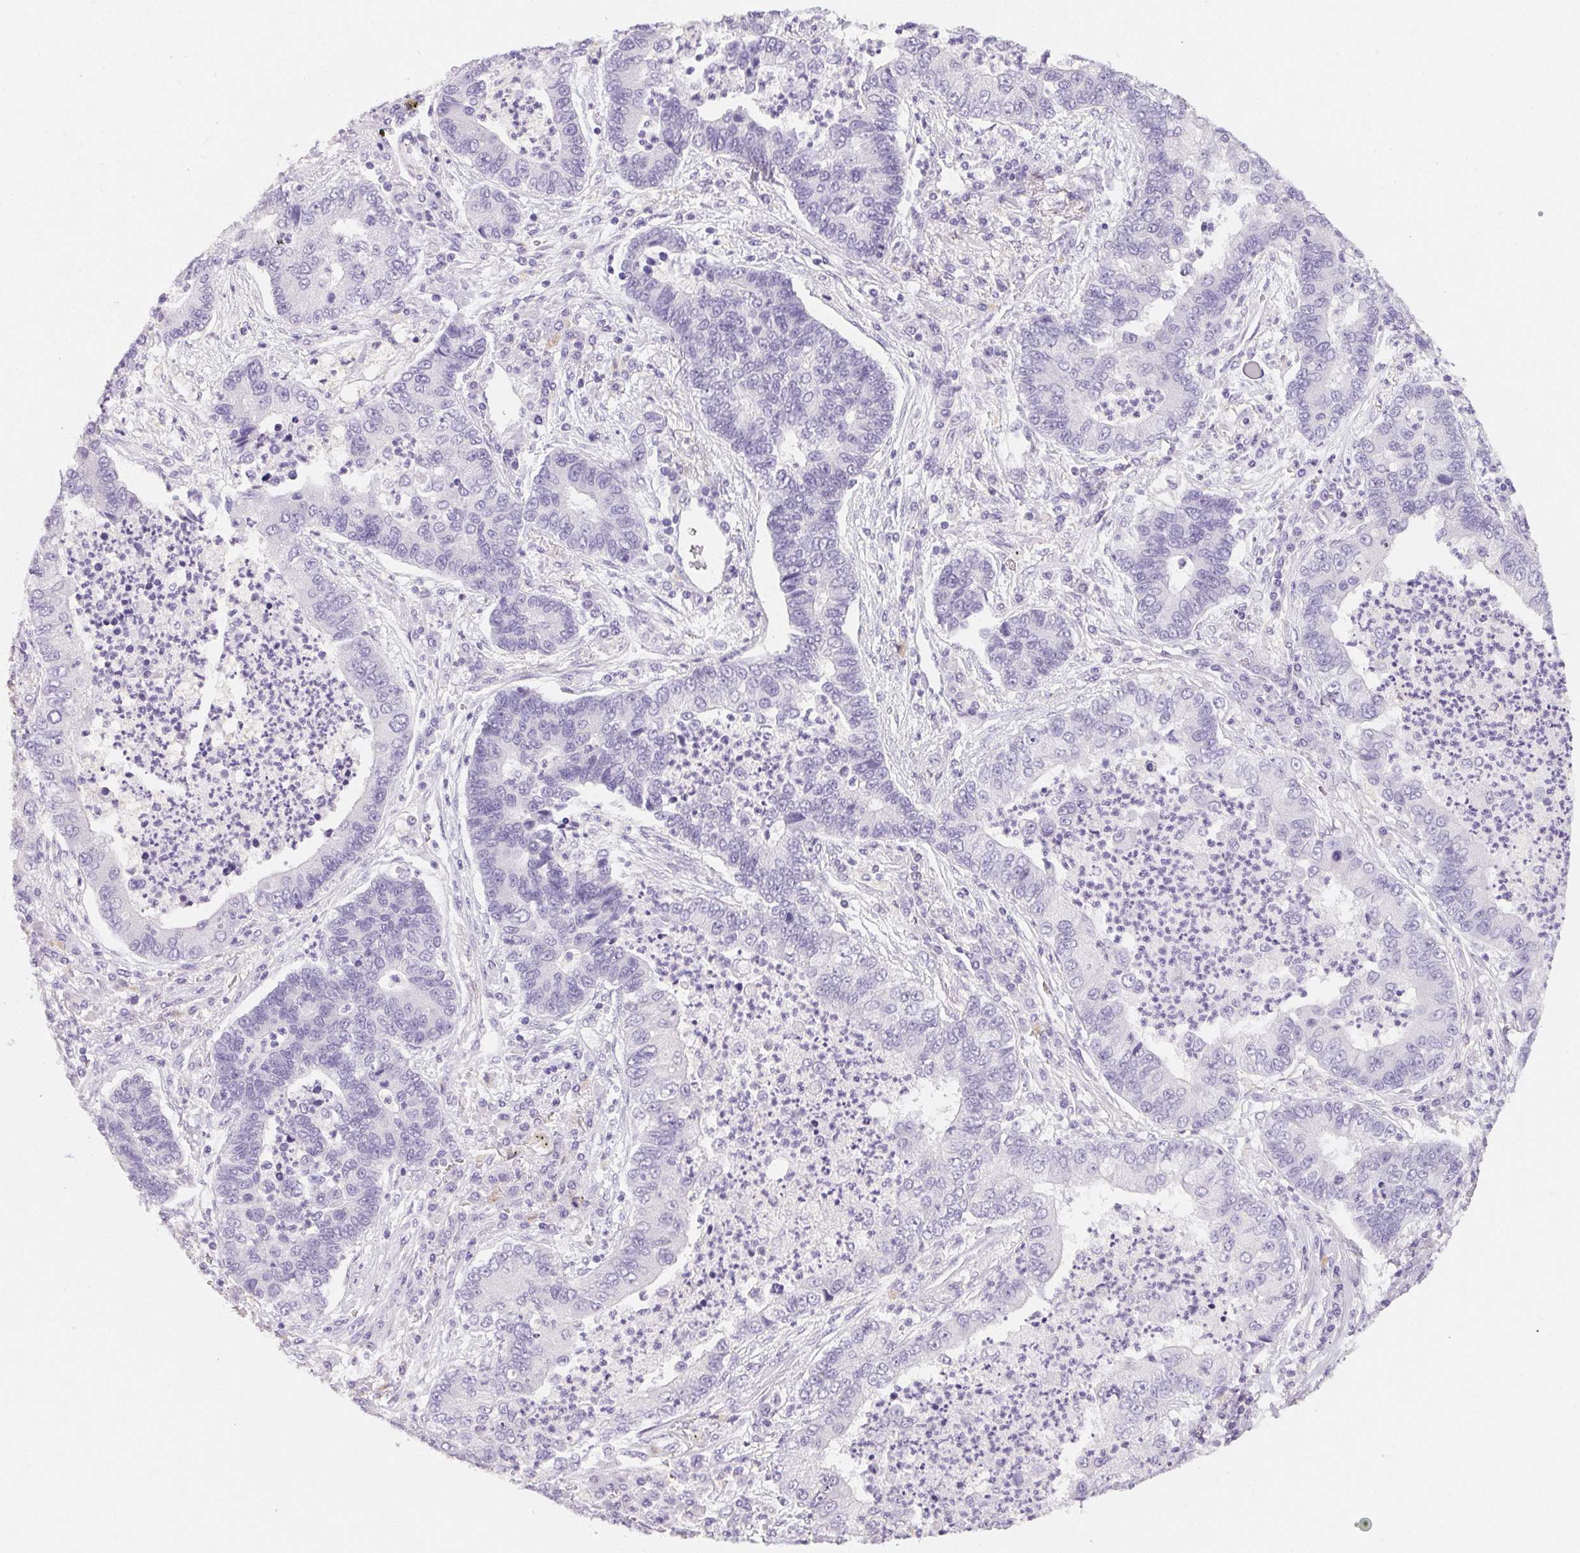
{"staining": {"intensity": "negative", "quantity": "none", "location": "none"}, "tissue": "lung cancer", "cell_type": "Tumor cells", "image_type": "cancer", "snomed": [{"axis": "morphology", "description": "Adenocarcinoma, NOS"}, {"axis": "topography", "description": "Lung"}], "caption": "Tumor cells are negative for brown protein staining in lung cancer. The staining is performed using DAB (3,3'-diaminobenzidine) brown chromogen with nuclei counter-stained in using hematoxylin.", "gene": "ACP3", "patient": {"sex": "female", "age": 57}}